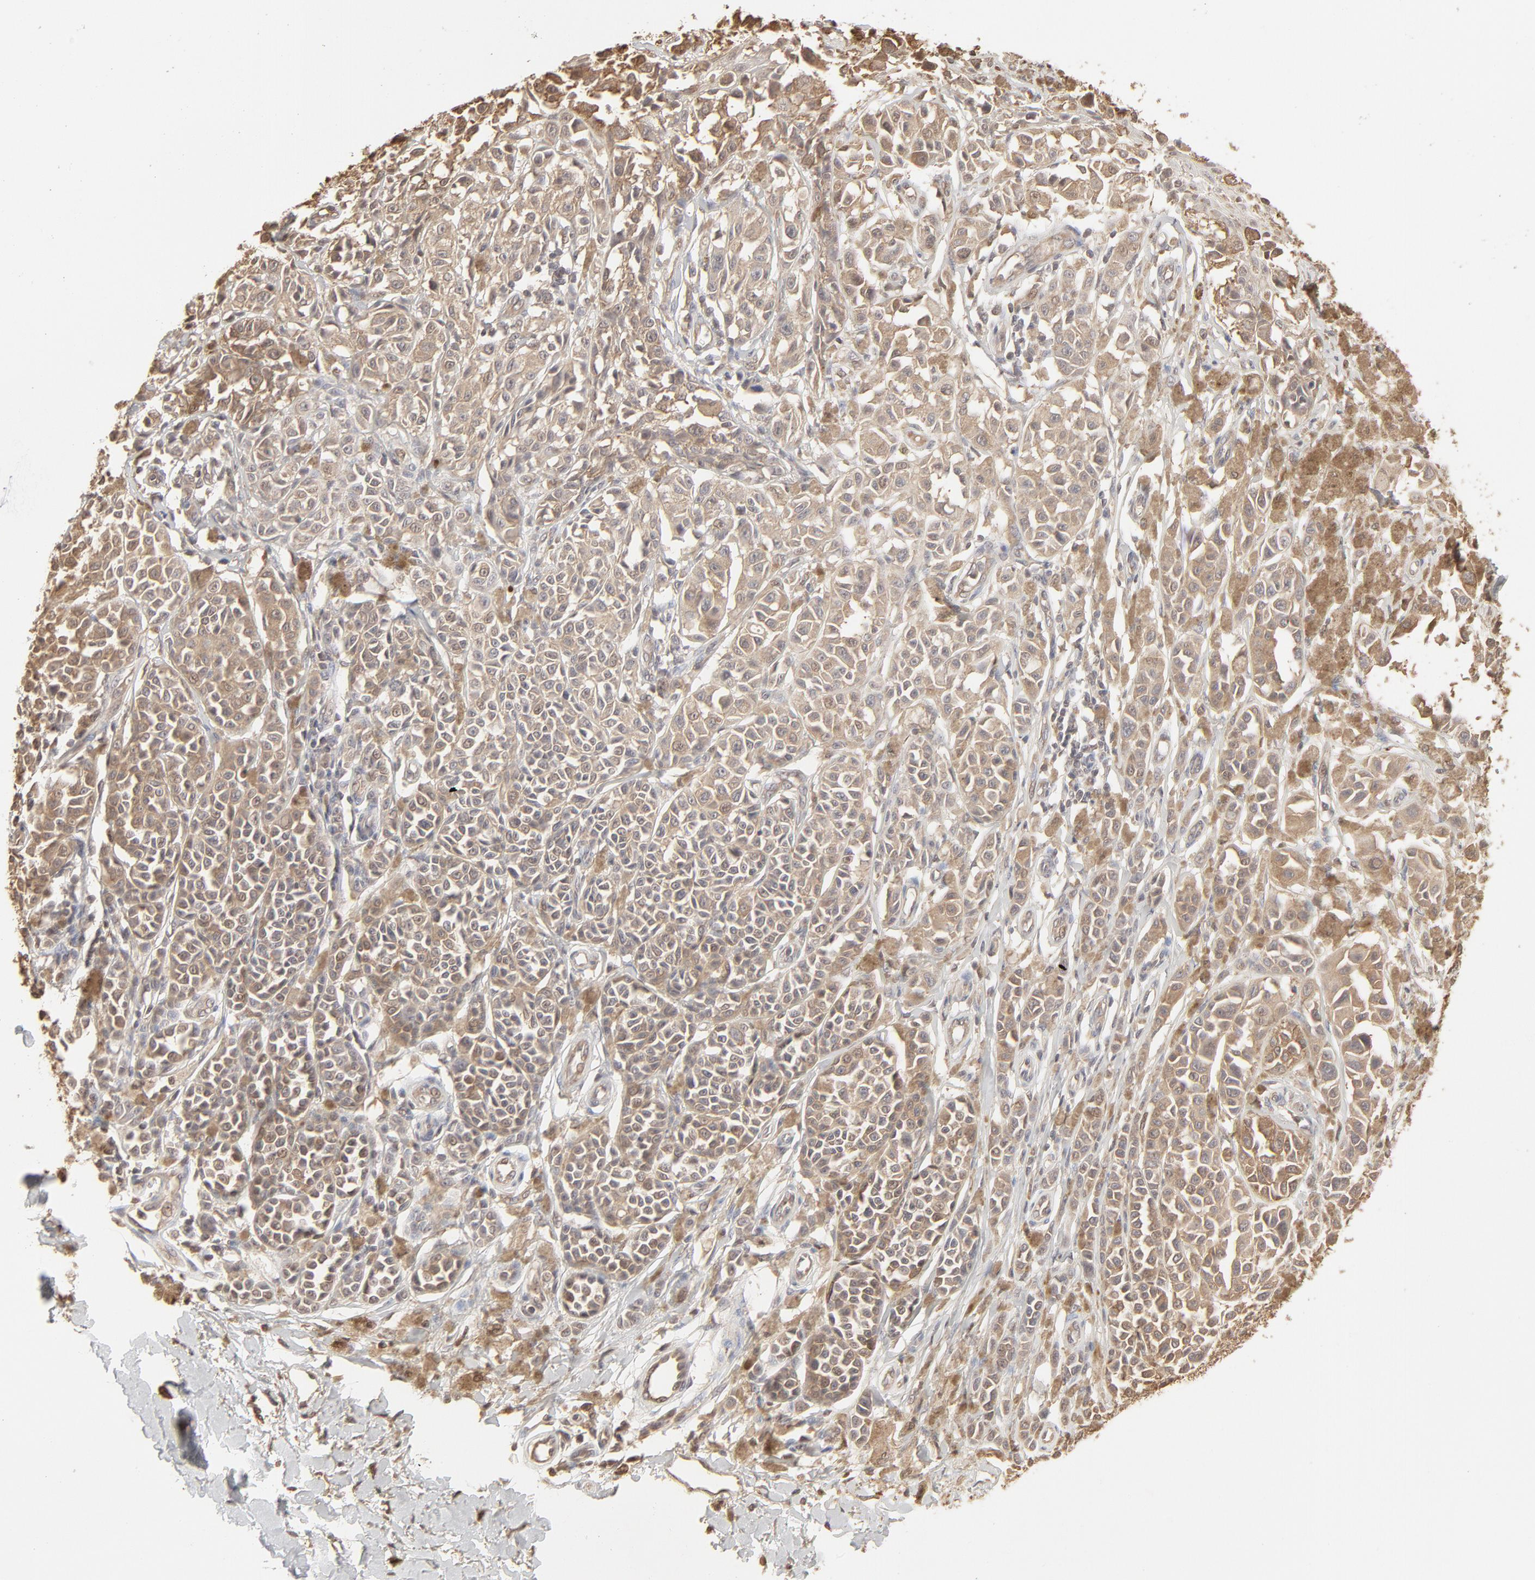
{"staining": {"intensity": "moderate", "quantity": ">75%", "location": "cytoplasmic/membranous"}, "tissue": "melanoma", "cell_type": "Tumor cells", "image_type": "cancer", "snomed": [{"axis": "morphology", "description": "Malignant melanoma, NOS"}, {"axis": "topography", "description": "Skin"}], "caption": "Immunohistochemical staining of malignant melanoma reveals moderate cytoplasmic/membranous protein positivity in about >75% of tumor cells.", "gene": "PPP2CA", "patient": {"sex": "female", "age": 38}}